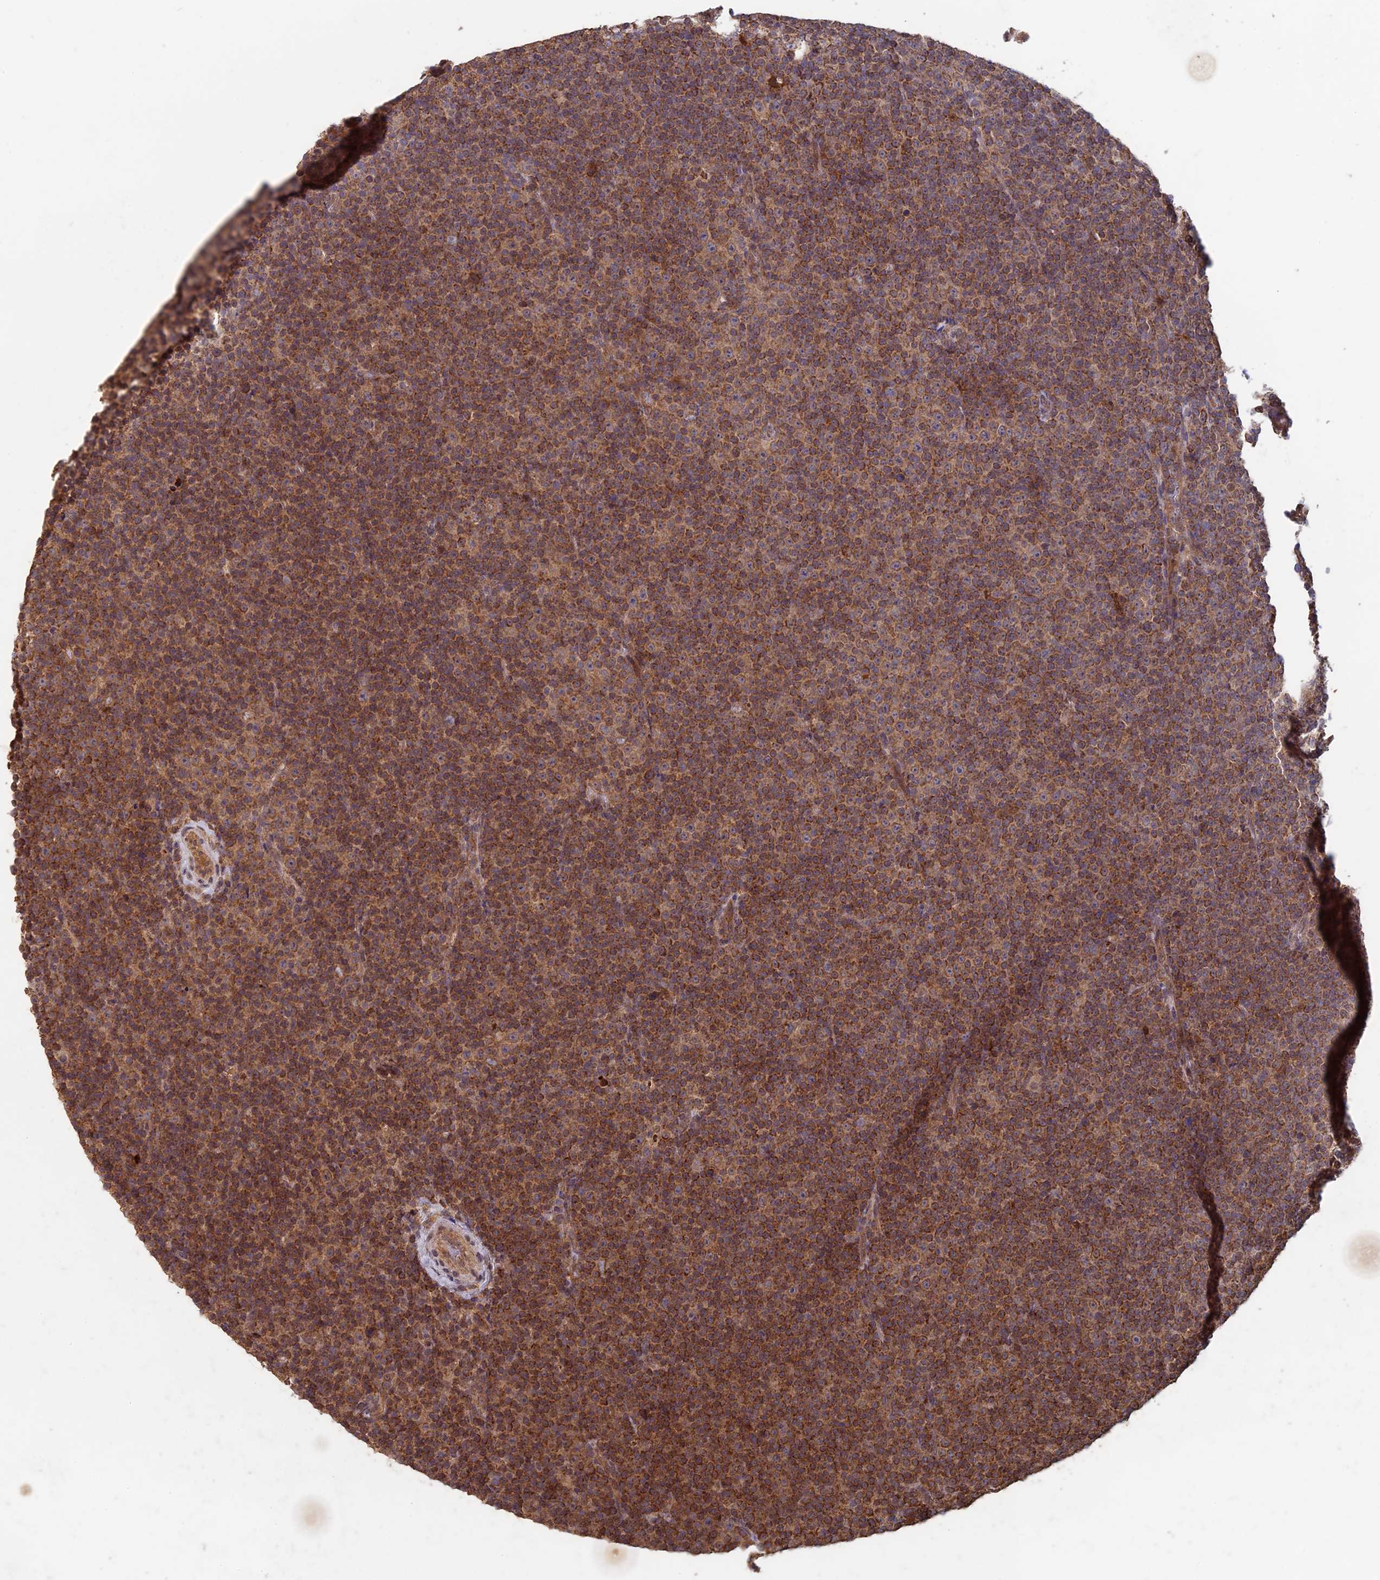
{"staining": {"intensity": "moderate", "quantity": ">75%", "location": "cytoplasmic/membranous"}, "tissue": "lymphoma", "cell_type": "Tumor cells", "image_type": "cancer", "snomed": [{"axis": "morphology", "description": "Malignant lymphoma, non-Hodgkin's type, Low grade"}, {"axis": "topography", "description": "Lymph node"}], "caption": "Moderate cytoplasmic/membranous staining for a protein is present in about >75% of tumor cells of malignant lymphoma, non-Hodgkin's type (low-grade) using IHC.", "gene": "RCCD1", "patient": {"sex": "female", "age": 67}}